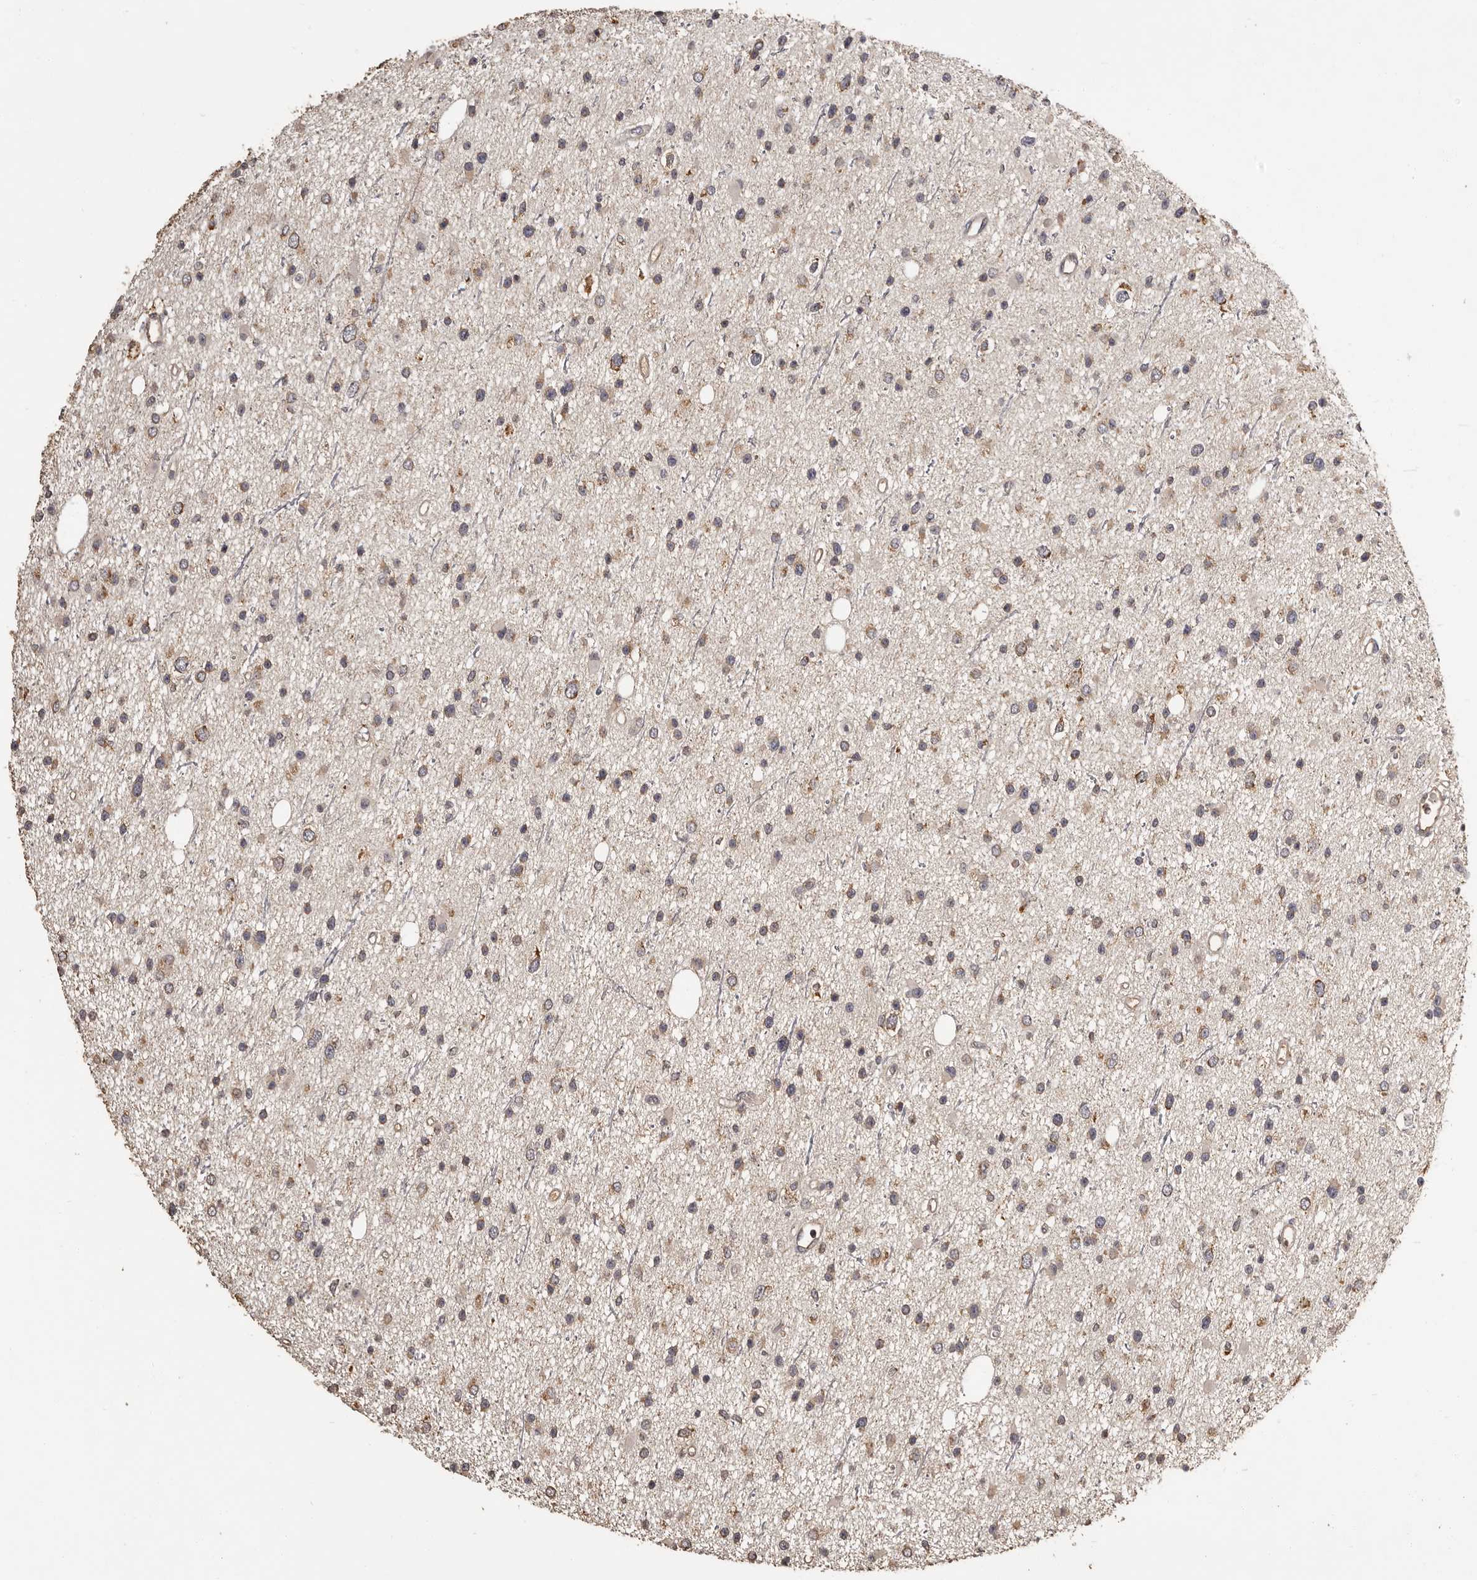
{"staining": {"intensity": "weak", "quantity": "25%-75%", "location": "cytoplasmic/membranous"}, "tissue": "glioma", "cell_type": "Tumor cells", "image_type": "cancer", "snomed": [{"axis": "morphology", "description": "Glioma, malignant, Low grade"}, {"axis": "topography", "description": "Cerebral cortex"}], "caption": "Glioma stained for a protein displays weak cytoplasmic/membranous positivity in tumor cells.", "gene": "MGAT5", "patient": {"sex": "female", "age": 39}}